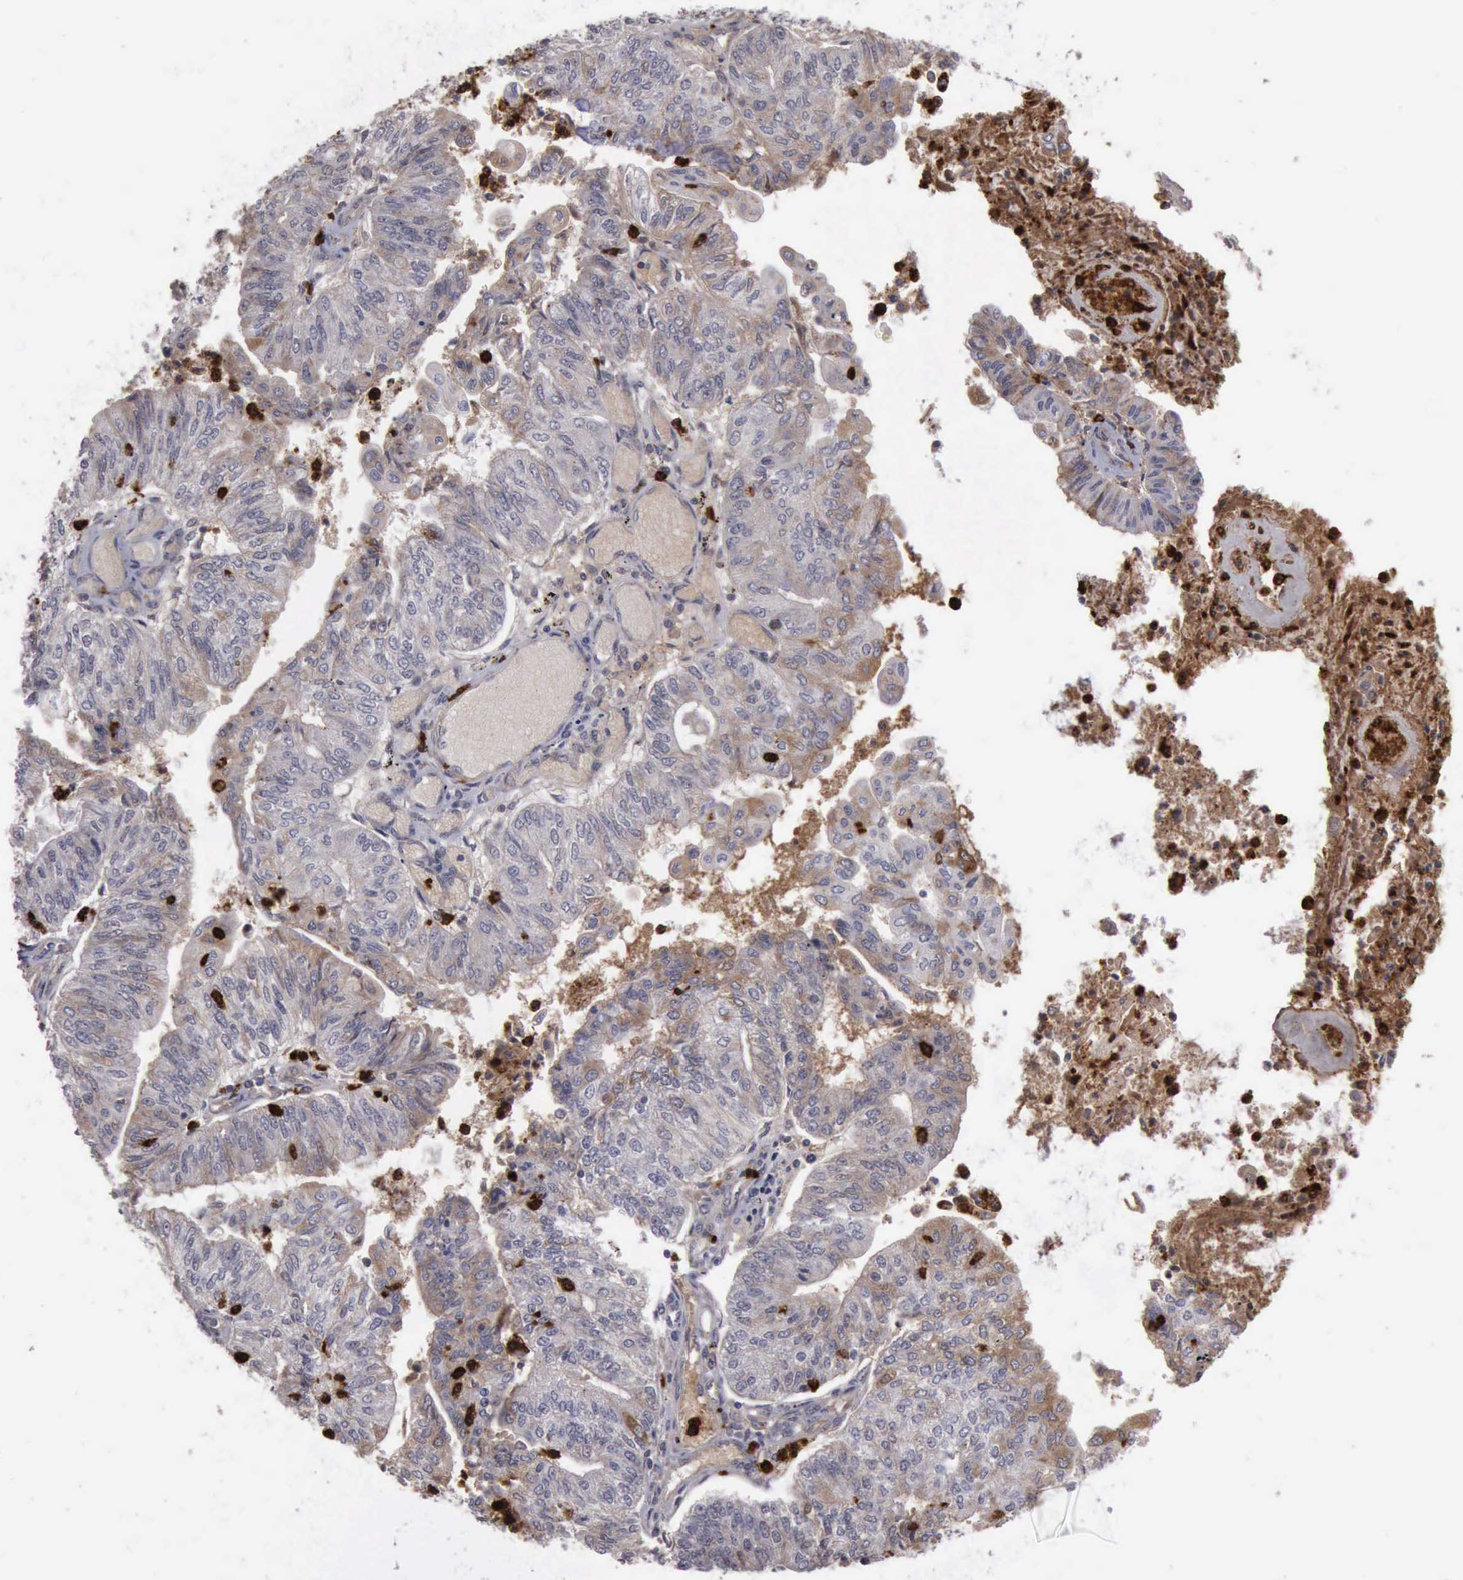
{"staining": {"intensity": "negative", "quantity": "none", "location": "none"}, "tissue": "endometrial cancer", "cell_type": "Tumor cells", "image_type": "cancer", "snomed": [{"axis": "morphology", "description": "Adenocarcinoma, NOS"}, {"axis": "topography", "description": "Endometrium"}], "caption": "This is a micrograph of immunohistochemistry staining of endometrial cancer (adenocarcinoma), which shows no expression in tumor cells.", "gene": "MMP9", "patient": {"sex": "female", "age": 59}}